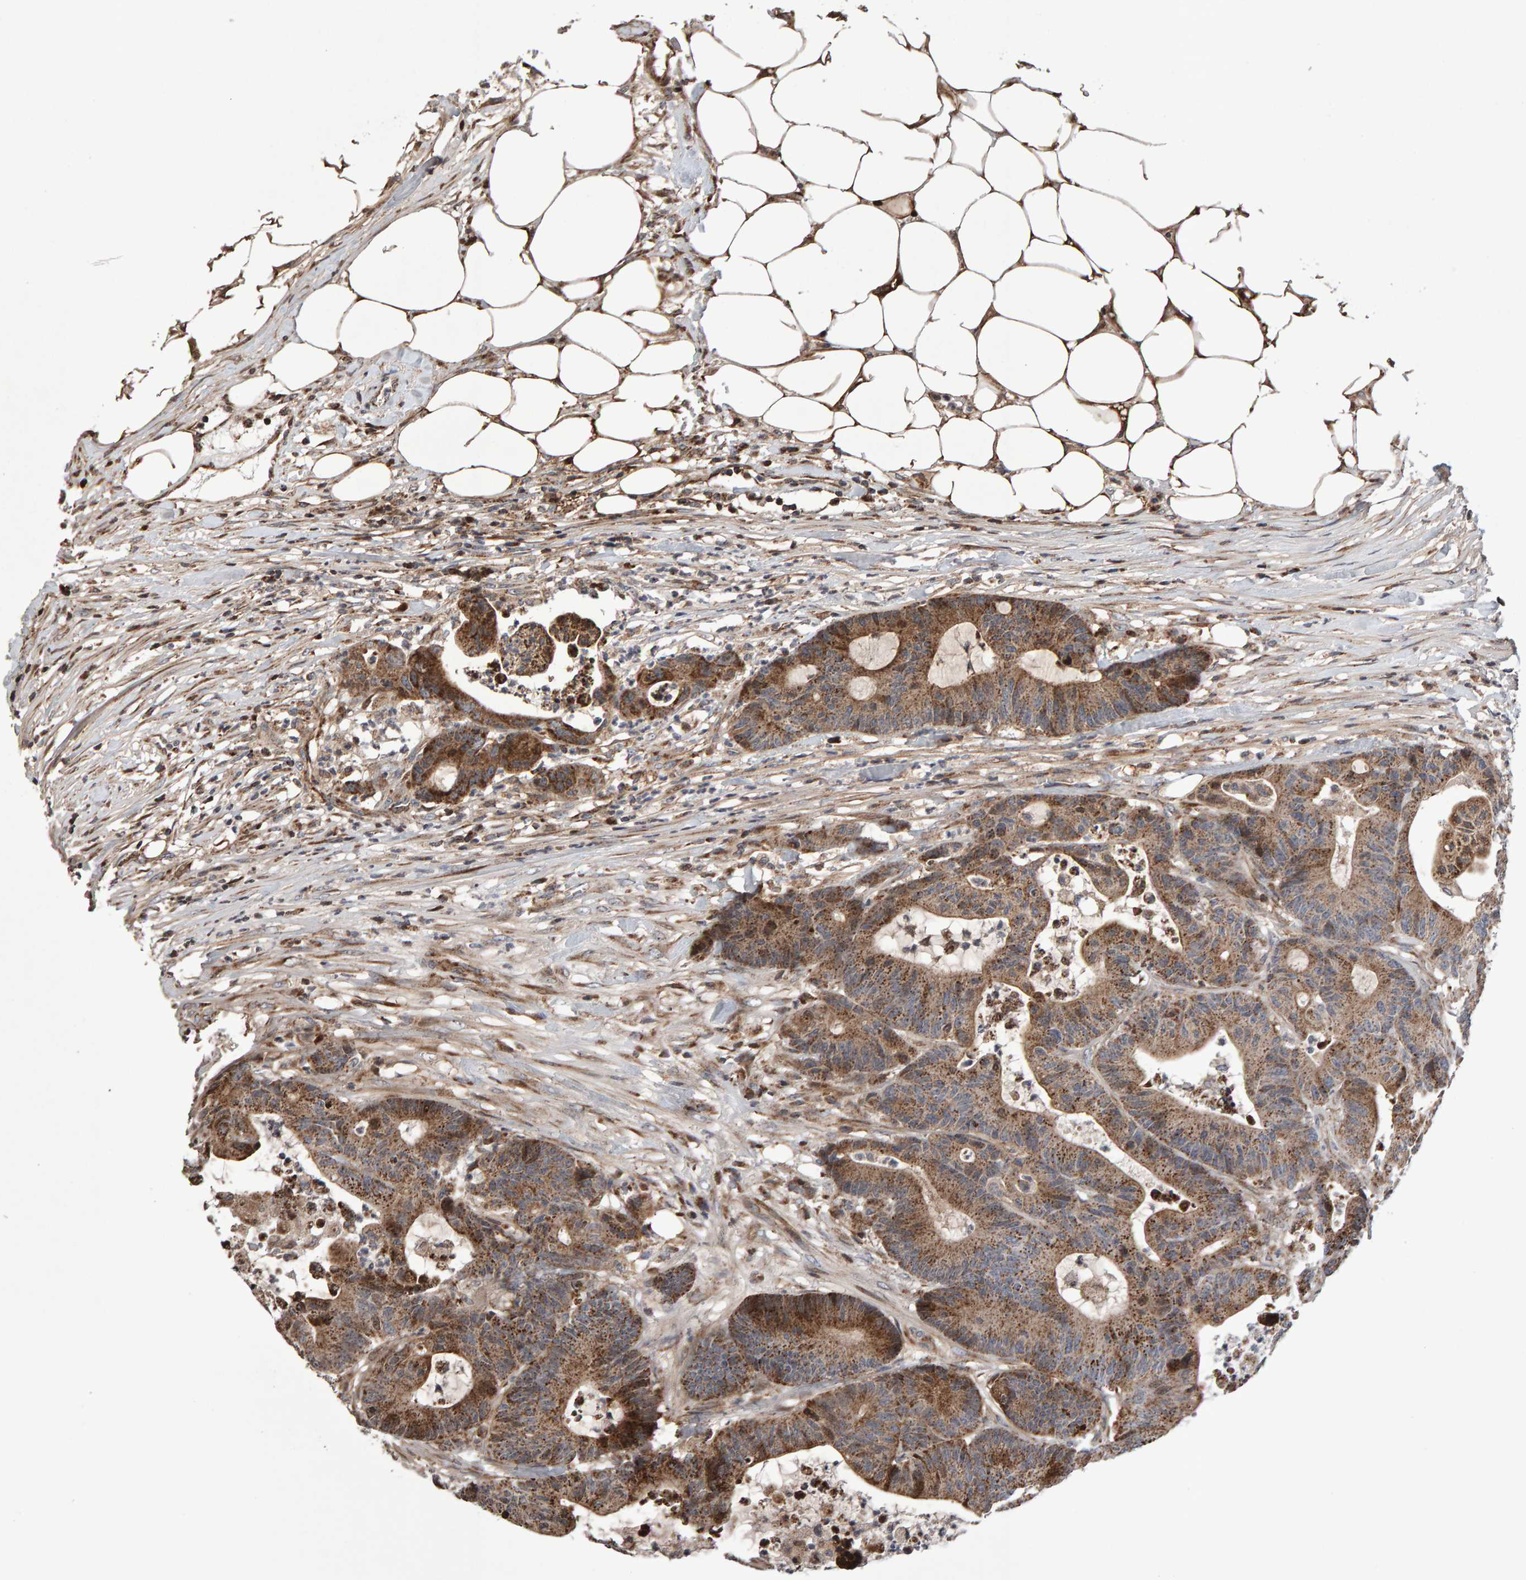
{"staining": {"intensity": "moderate", "quantity": ">75%", "location": "cytoplasmic/membranous"}, "tissue": "colorectal cancer", "cell_type": "Tumor cells", "image_type": "cancer", "snomed": [{"axis": "morphology", "description": "Adenocarcinoma, NOS"}, {"axis": "topography", "description": "Colon"}], "caption": "Moderate cytoplasmic/membranous expression is appreciated in about >75% of tumor cells in colorectal cancer (adenocarcinoma).", "gene": "PECR", "patient": {"sex": "female", "age": 84}}